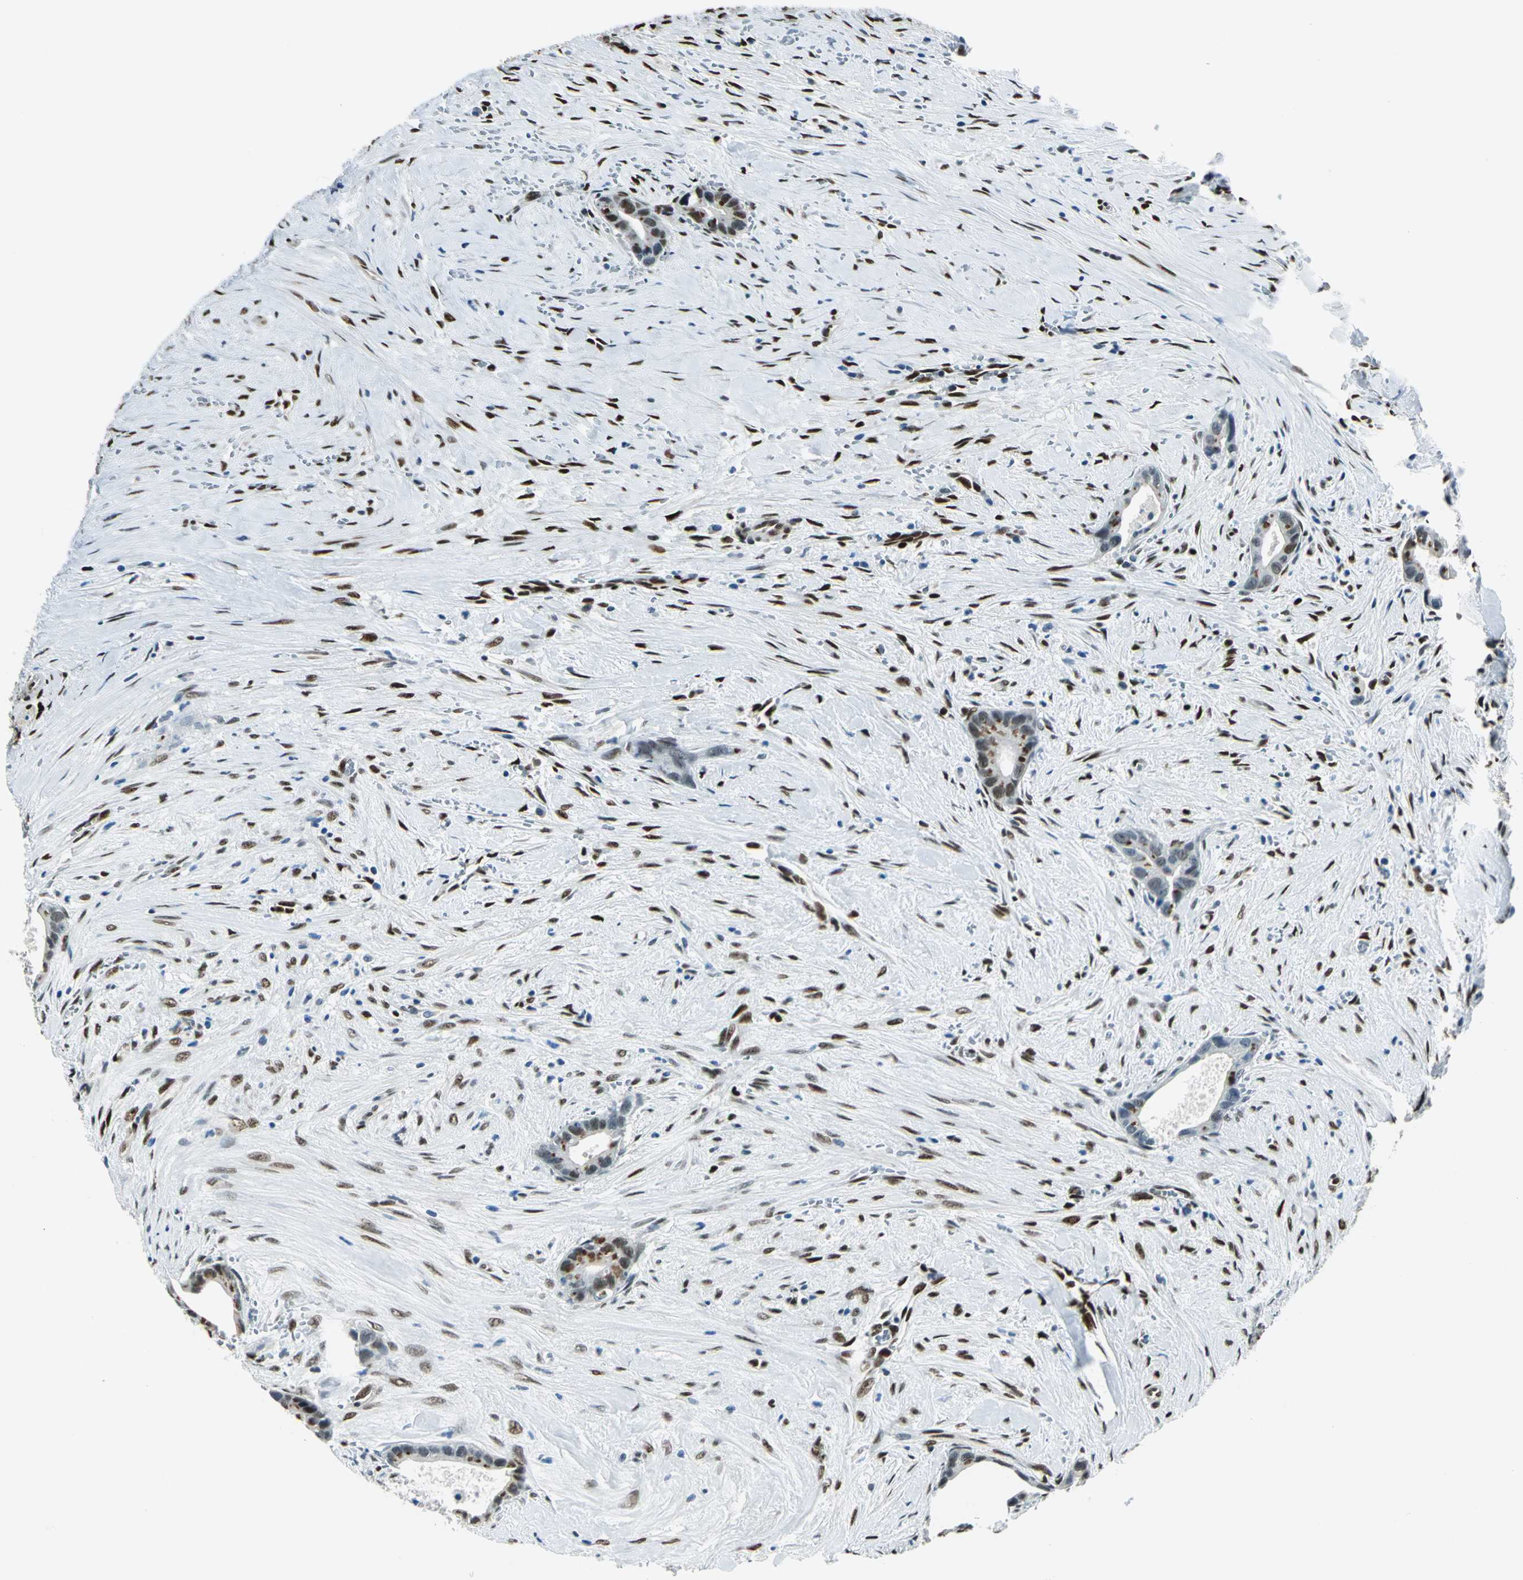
{"staining": {"intensity": "strong", "quantity": "25%-75%", "location": "nuclear"}, "tissue": "liver cancer", "cell_type": "Tumor cells", "image_type": "cancer", "snomed": [{"axis": "morphology", "description": "Cholangiocarcinoma"}, {"axis": "topography", "description": "Liver"}], "caption": "Immunohistochemistry (IHC) (DAB) staining of human liver cancer demonstrates strong nuclear protein positivity in about 25%-75% of tumor cells.", "gene": "NFIA", "patient": {"sex": "female", "age": 55}}